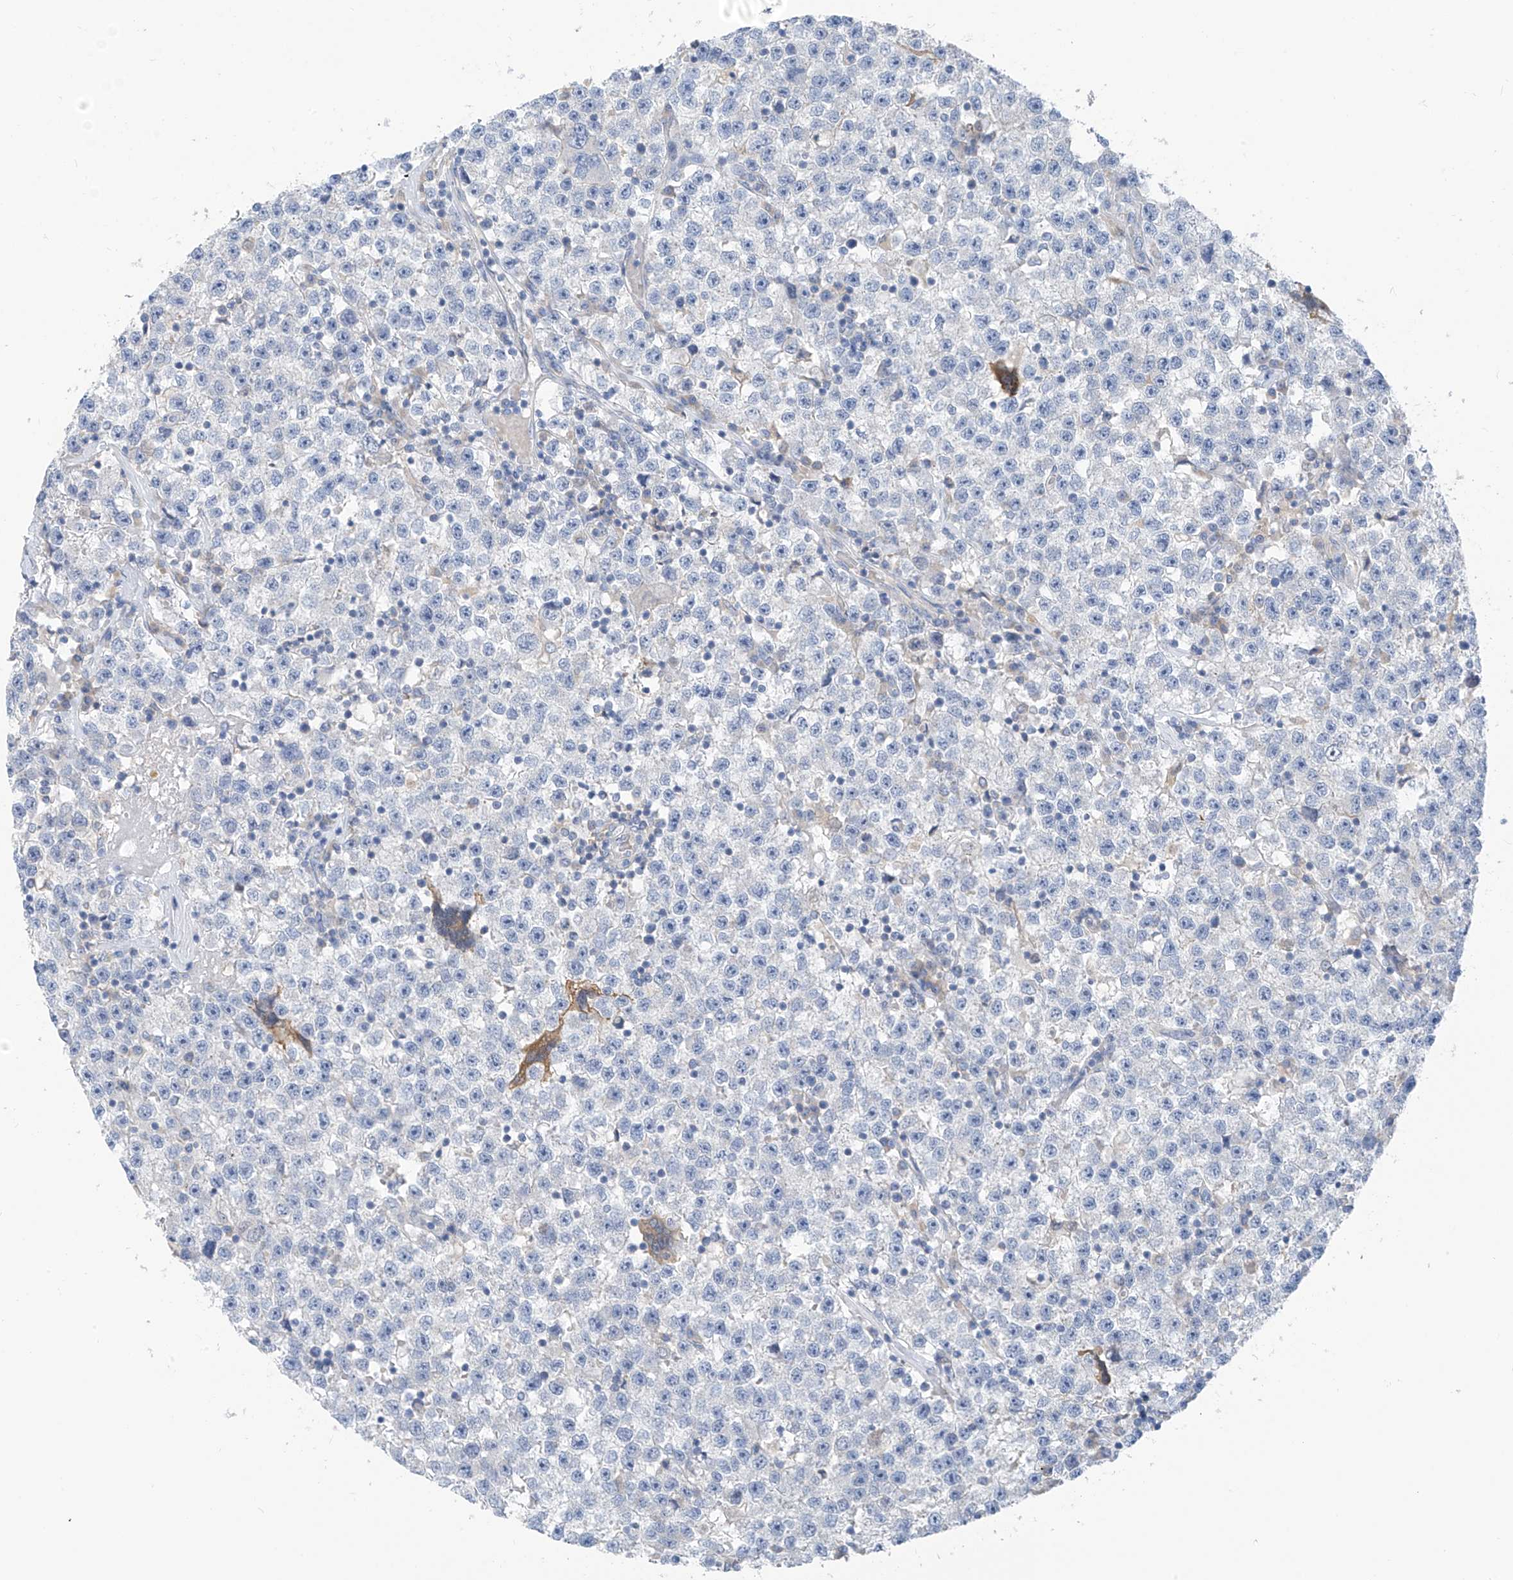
{"staining": {"intensity": "negative", "quantity": "none", "location": "none"}, "tissue": "testis cancer", "cell_type": "Tumor cells", "image_type": "cancer", "snomed": [{"axis": "morphology", "description": "Seminoma, NOS"}, {"axis": "topography", "description": "Testis"}], "caption": "The IHC histopathology image has no significant expression in tumor cells of seminoma (testis) tissue. (DAB IHC visualized using brightfield microscopy, high magnification).", "gene": "LDAH", "patient": {"sex": "male", "age": 22}}